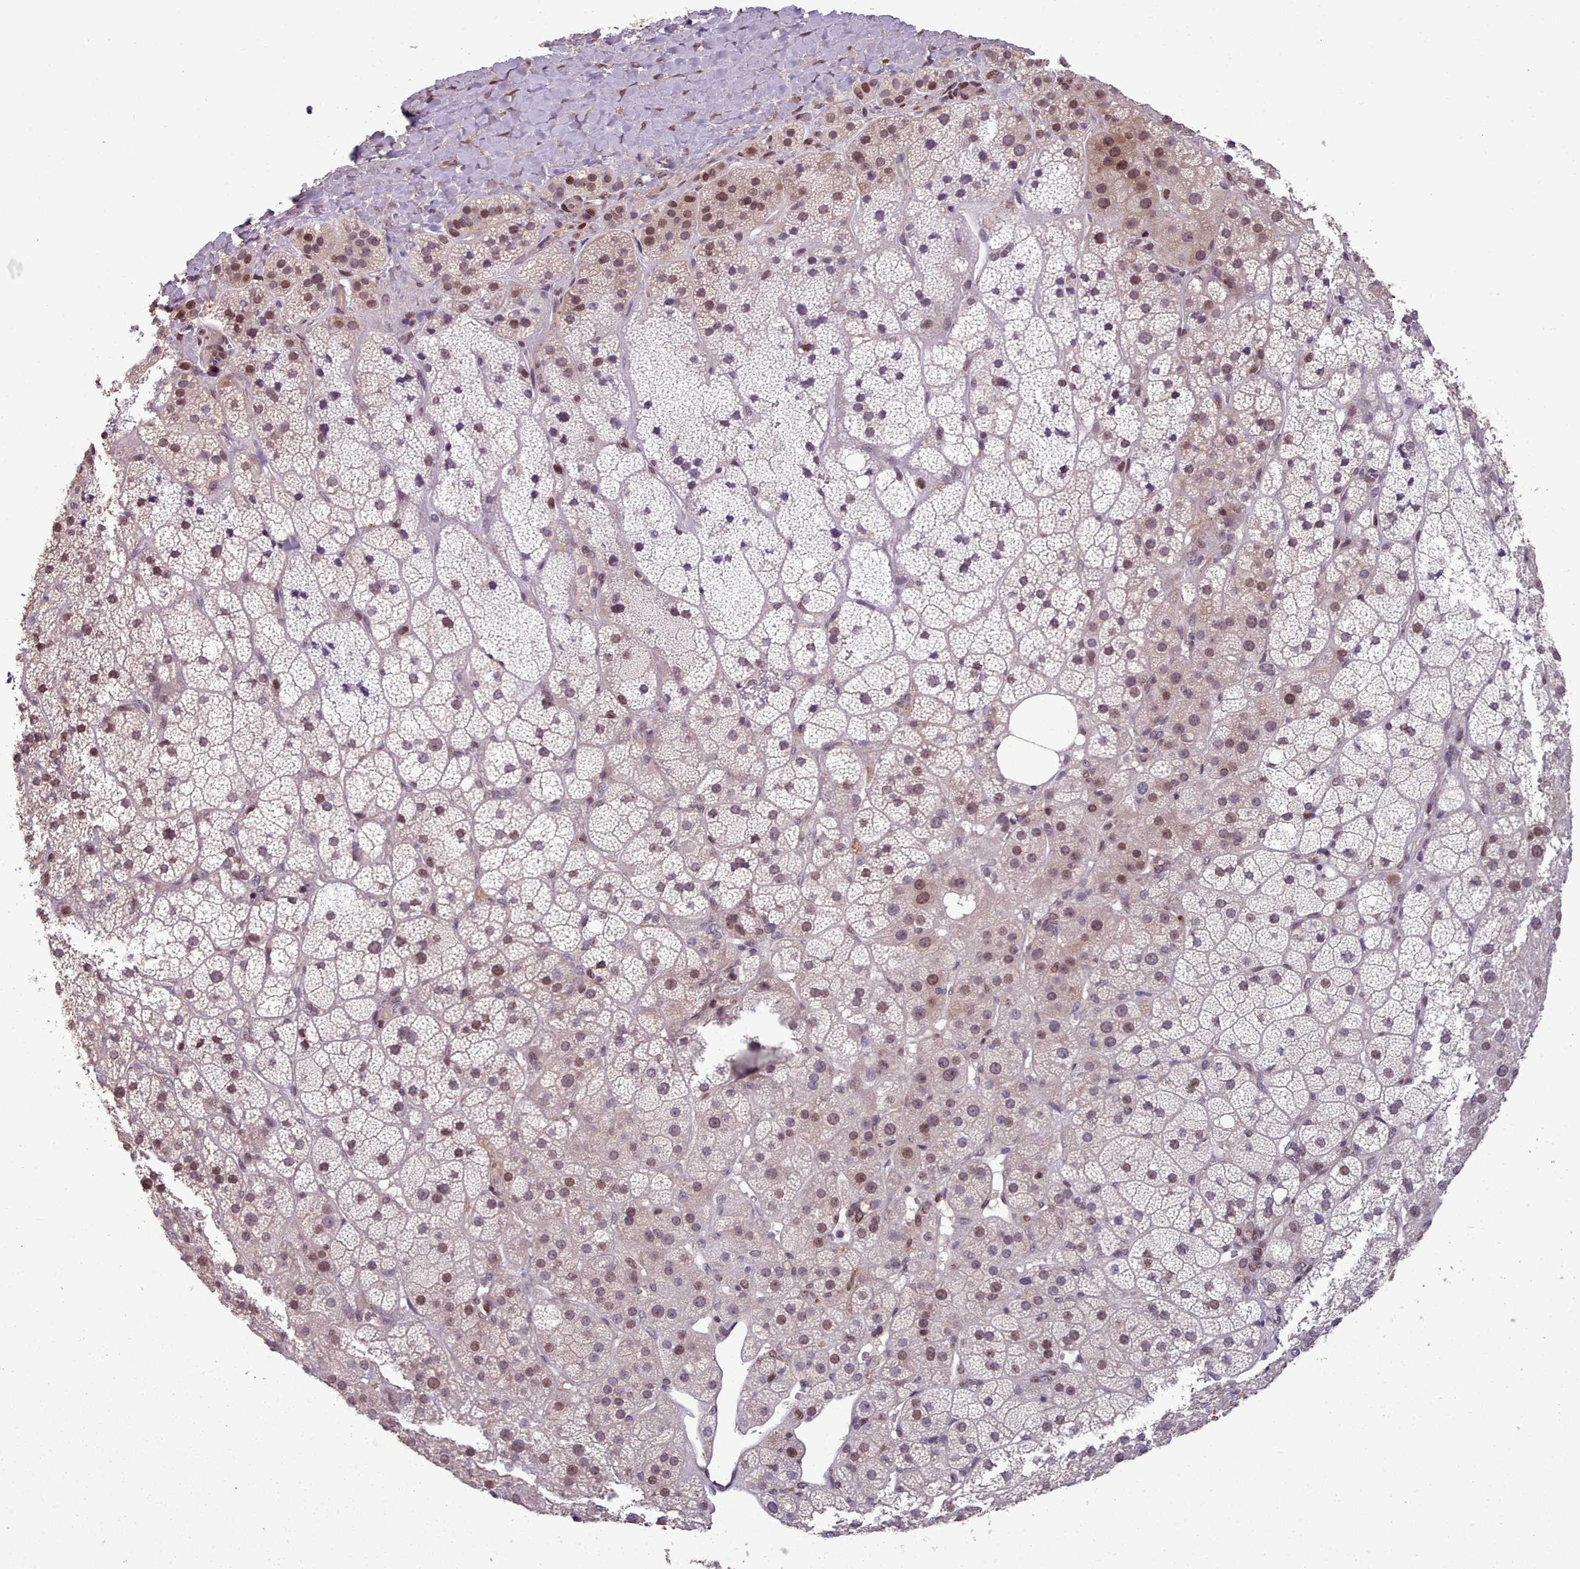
{"staining": {"intensity": "moderate", "quantity": "<25%", "location": "nuclear"}, "tissue": "adrenal gland", "cell_type": "Glandular cells", "image_type": "normal", "snomed": [{"axis": "morphology", "description": "Normal tissue, NOS"}, {"axis": "topography", "description": "Adrenal gland"}], "caption": "Immunohistochemistry of benign human adrenal gland reveals low levels of moderate nuclear staining in approximately <25% of glandular cells. (IHC, brightfield microscopy, high magnification).", "gene": "ENSA", "patient": {"sex": "female", "age": 70}}